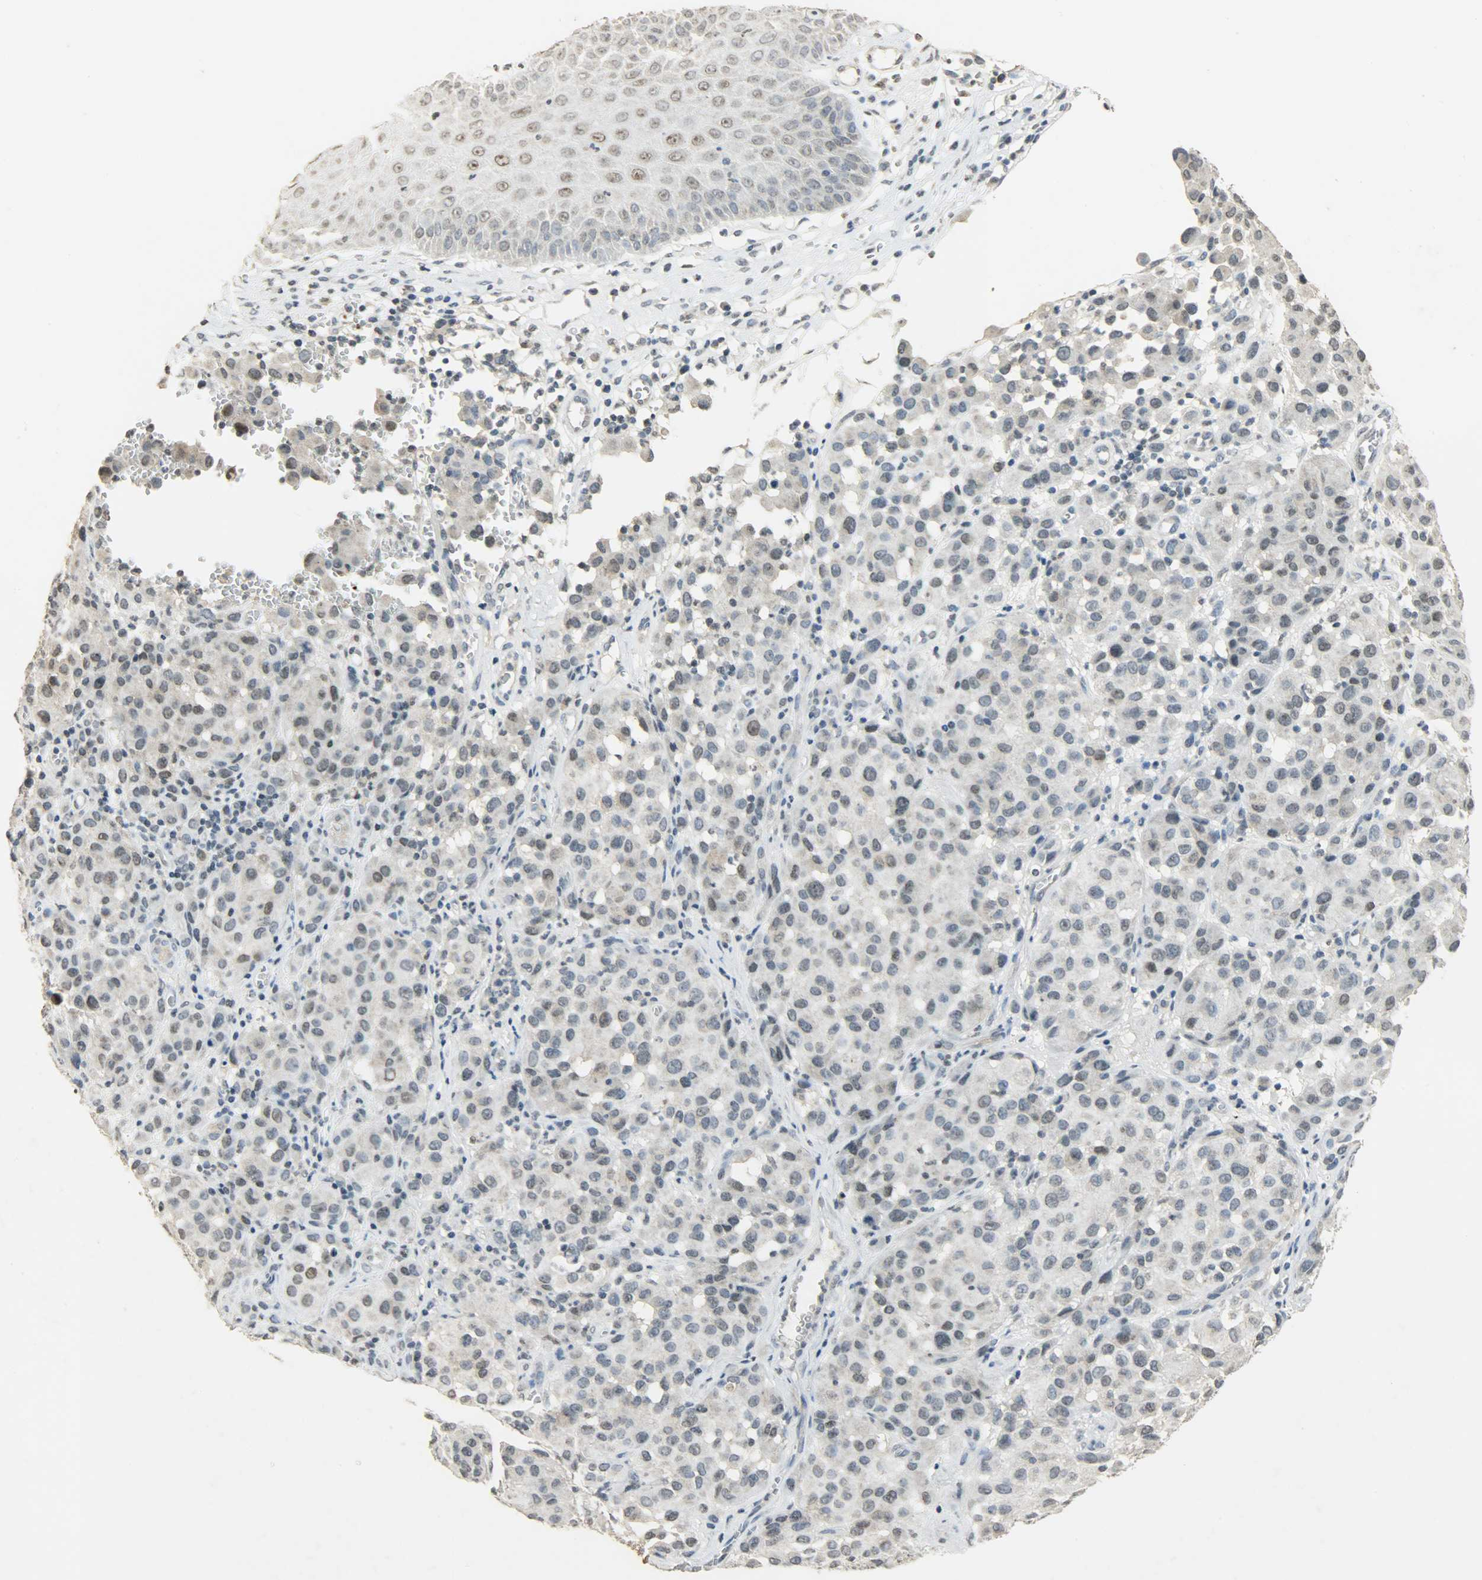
{"staining": {"intensity": "weak", "quantity": "25%-75%", "location": "nuclear"}, "tissue": "melanoma", "cell_type": "Tumor cells", "image_type": "cancer", "snomed": [{"axis": "morphology", "description": "Malignant melanoma, NOS"}, {"axis": "topography", "description": "Skin"}], "caption": "Immunohistochemical staining of human malignant melanoma demonstrates low levels of weak nuclear protein staining in about 25%-75% of tumor cells. Using DAB (3,3'-diaminobenzidine) (brown) and hematoxylin (blue) stains, captured at high magnification using brightfield microscopy.", "gene": "DNAJB6", "patient": {"sex": "female", "age": 21}}